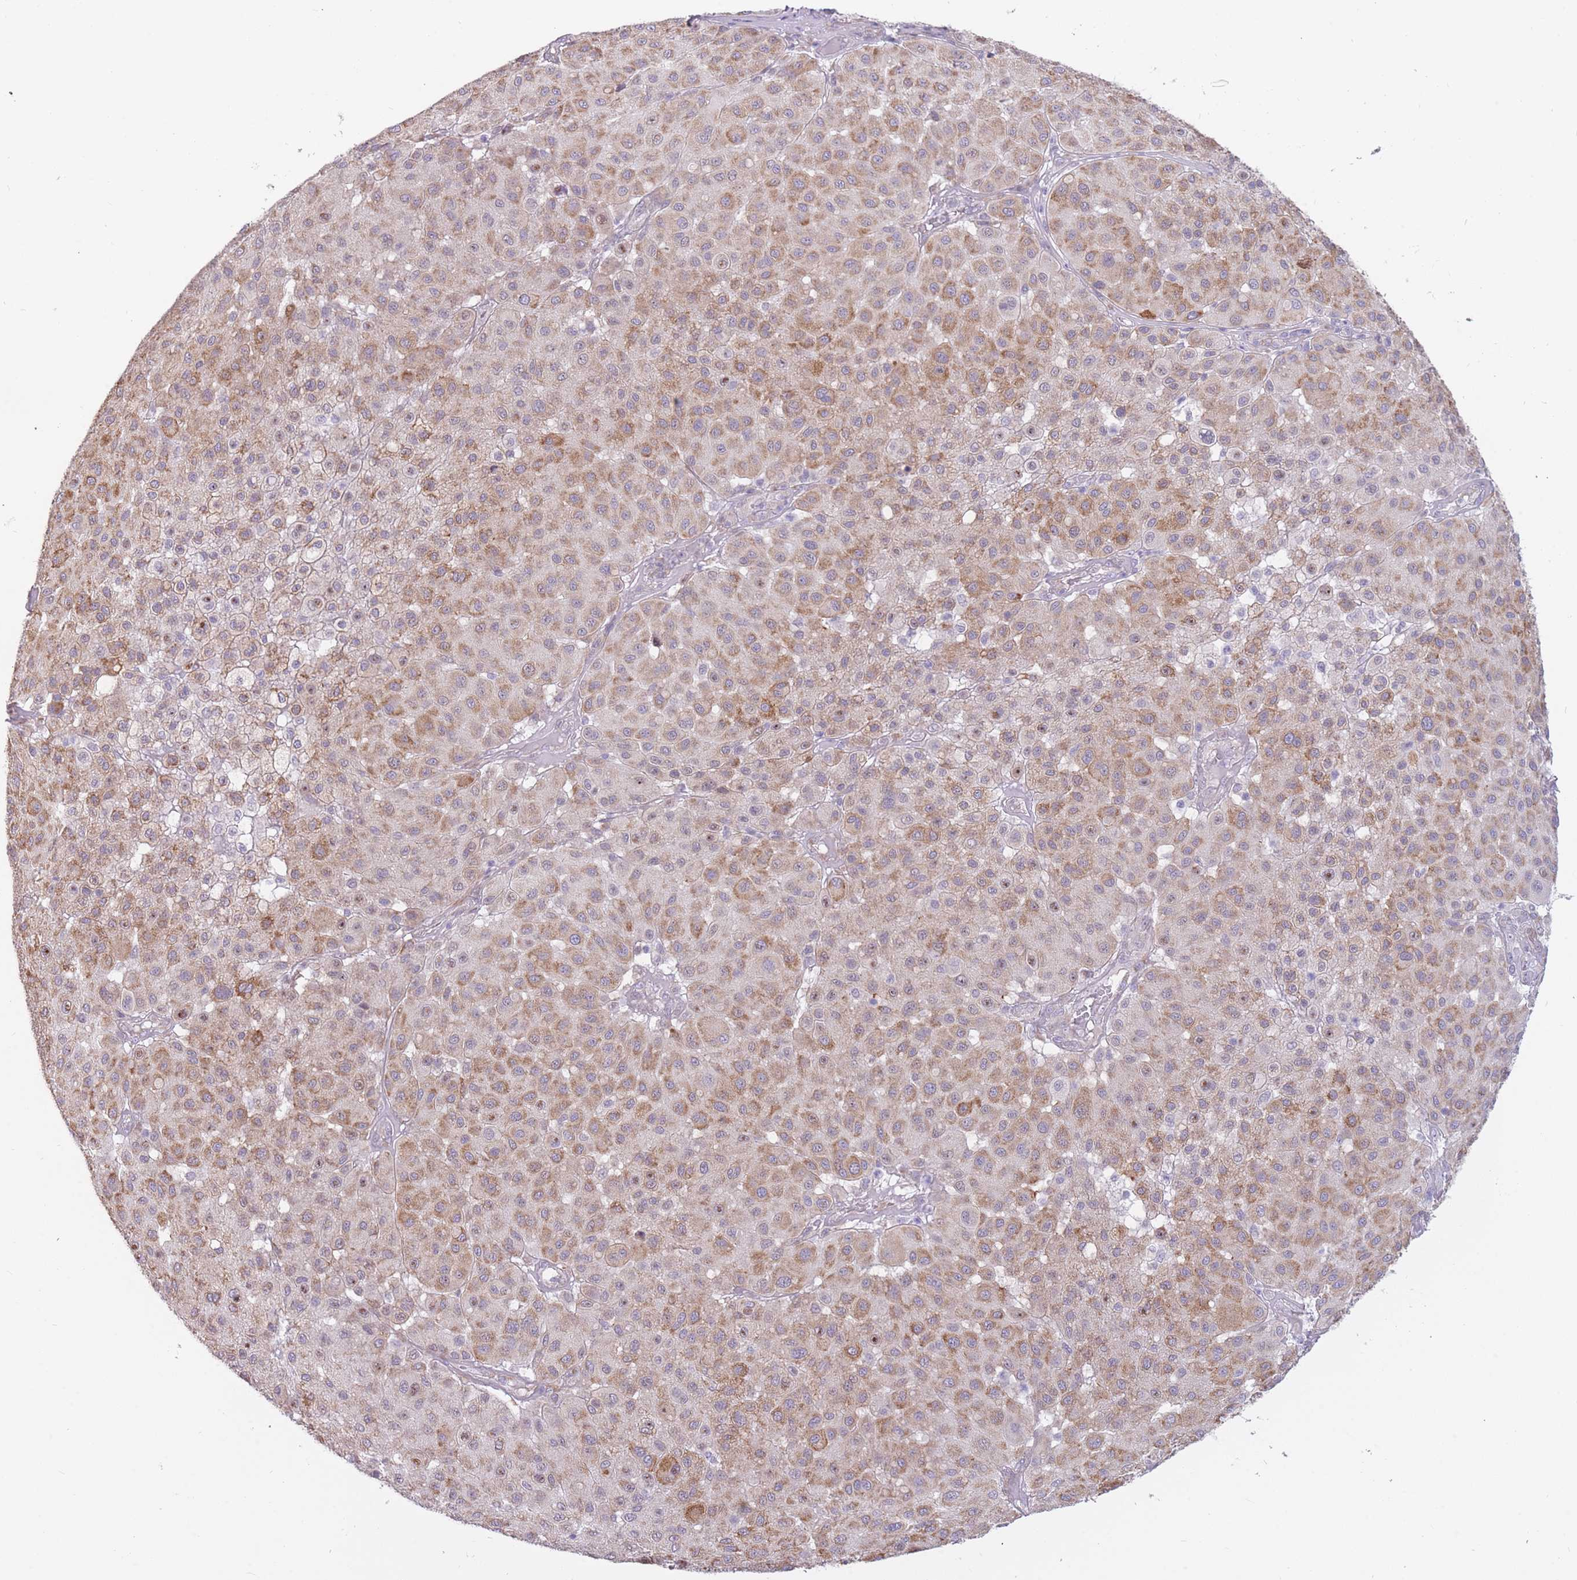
{"staining": {"intensity": "moderate", "quantity": ">75%", "location": "cytoplasmic/membranous"}, "tissue": "melanoma", "cell_type": "Tumor cells", "image_type": "cancer", "snomed": [{"axis": "morphology", "description": "Malignant melanoma, Metastatic site"}, {"axis": "topography", "description": "Smooth muscle"}], "caption": "An immunohistochemistry image of neoplastic tissue is shown. Protein staining in brown labels moderate cytoplasmic/membranous positivity in melanoma within tumor cells. (DAB IHC with brightfield microscopy, high magnification).", "gene": "TRAPPC5", "patient": {"sex": "male", "age": 41}}